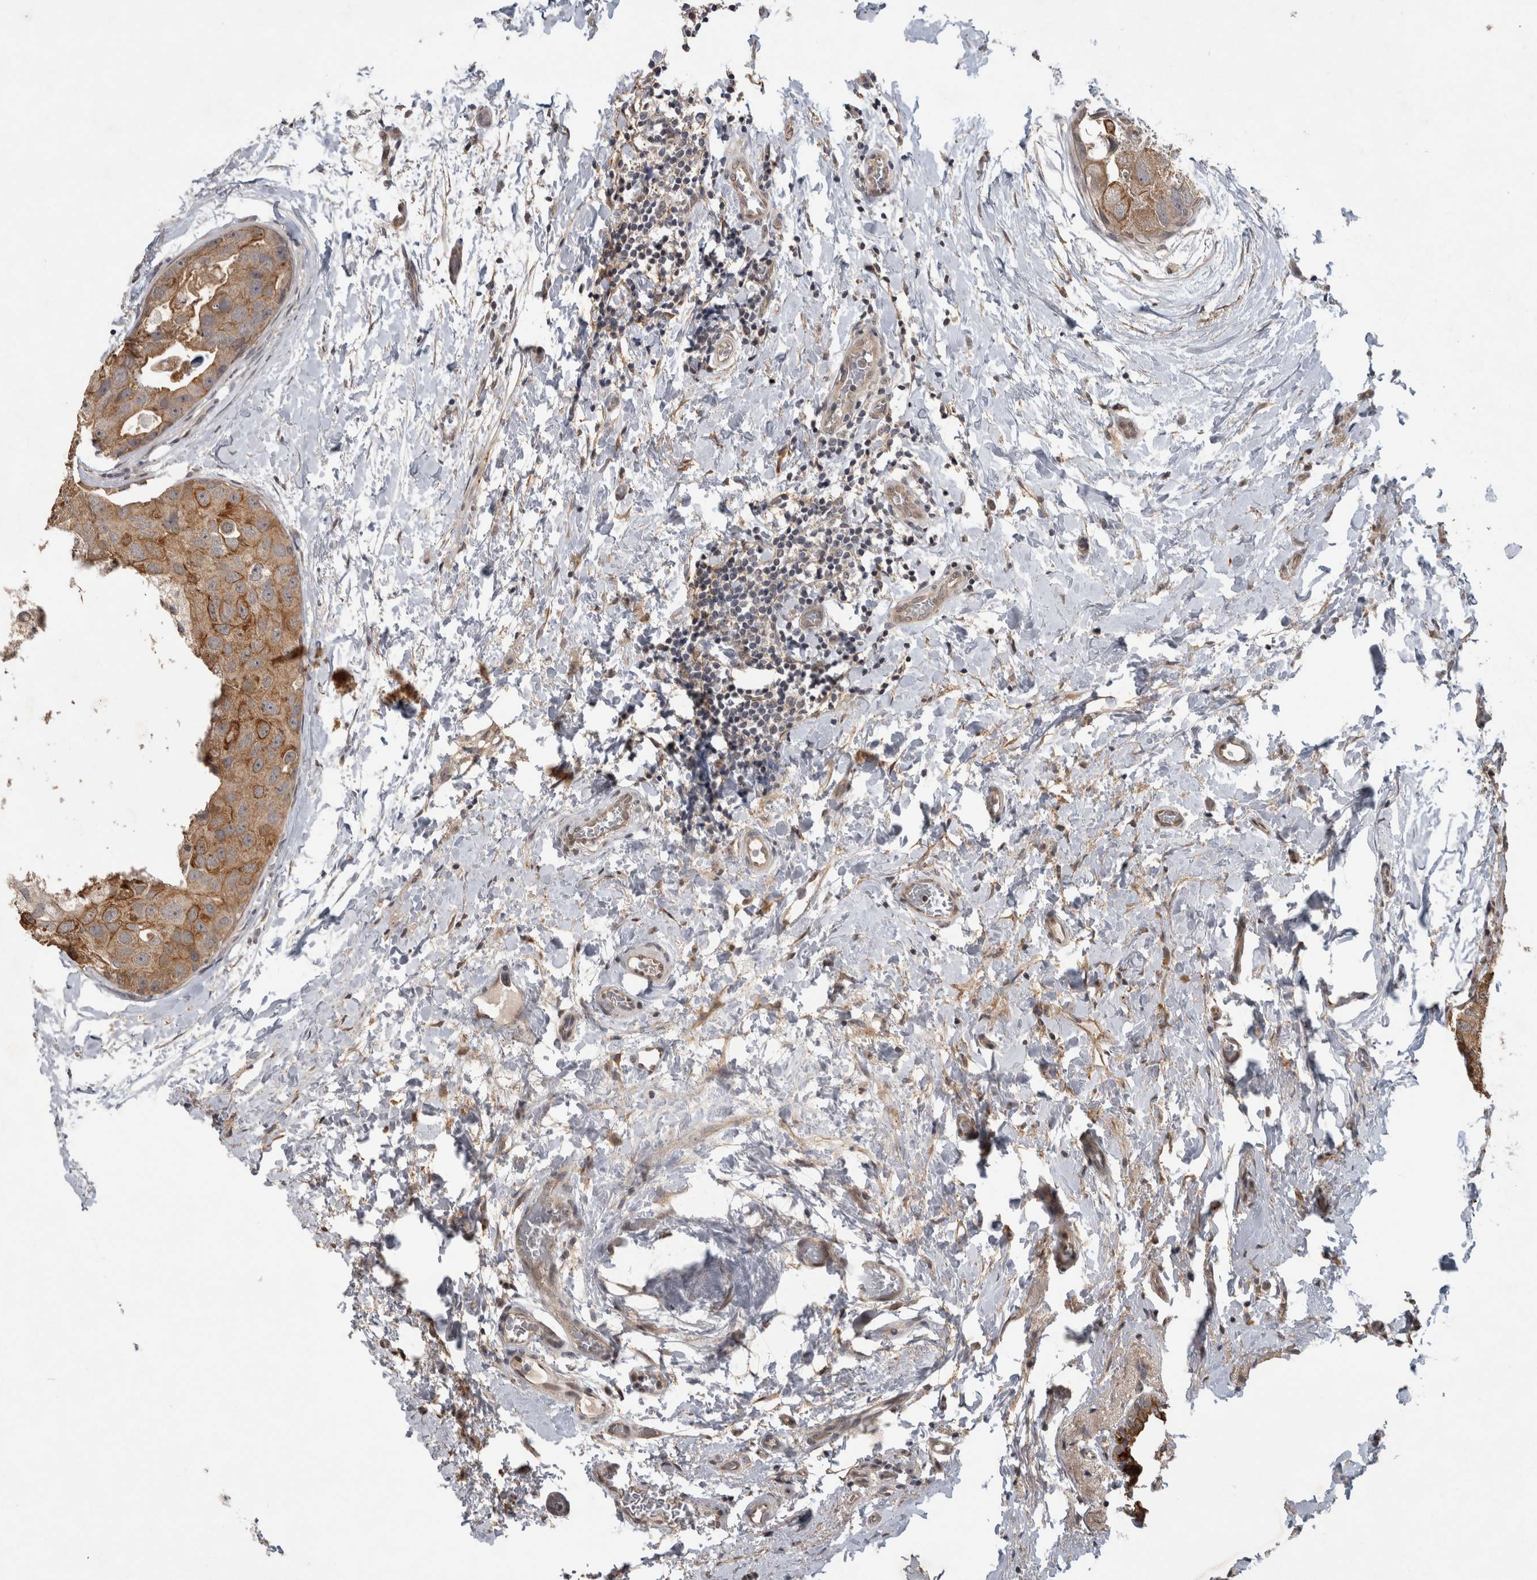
{"staining": {"intensity": "moderate", "quantity": ">75%", "location": "cytoplasmic/membranous"}, "tissue": "breast cancer", "cell_type": "Tumor cells", "image_type": "cancer", "snomed": [{"axis": "morphology", "description": "Duct carcinoma"}, {"axis": "topography", "description": "Breast"}], "caption": "Protein expression analysis of invasive ductal carcinoma (breast) shows moderate cytoplasmic/membranous positivity in approximately >75% of tumor cells.", "gene": "RHPN1", "patient": {"sex": "female", "age": 62}}